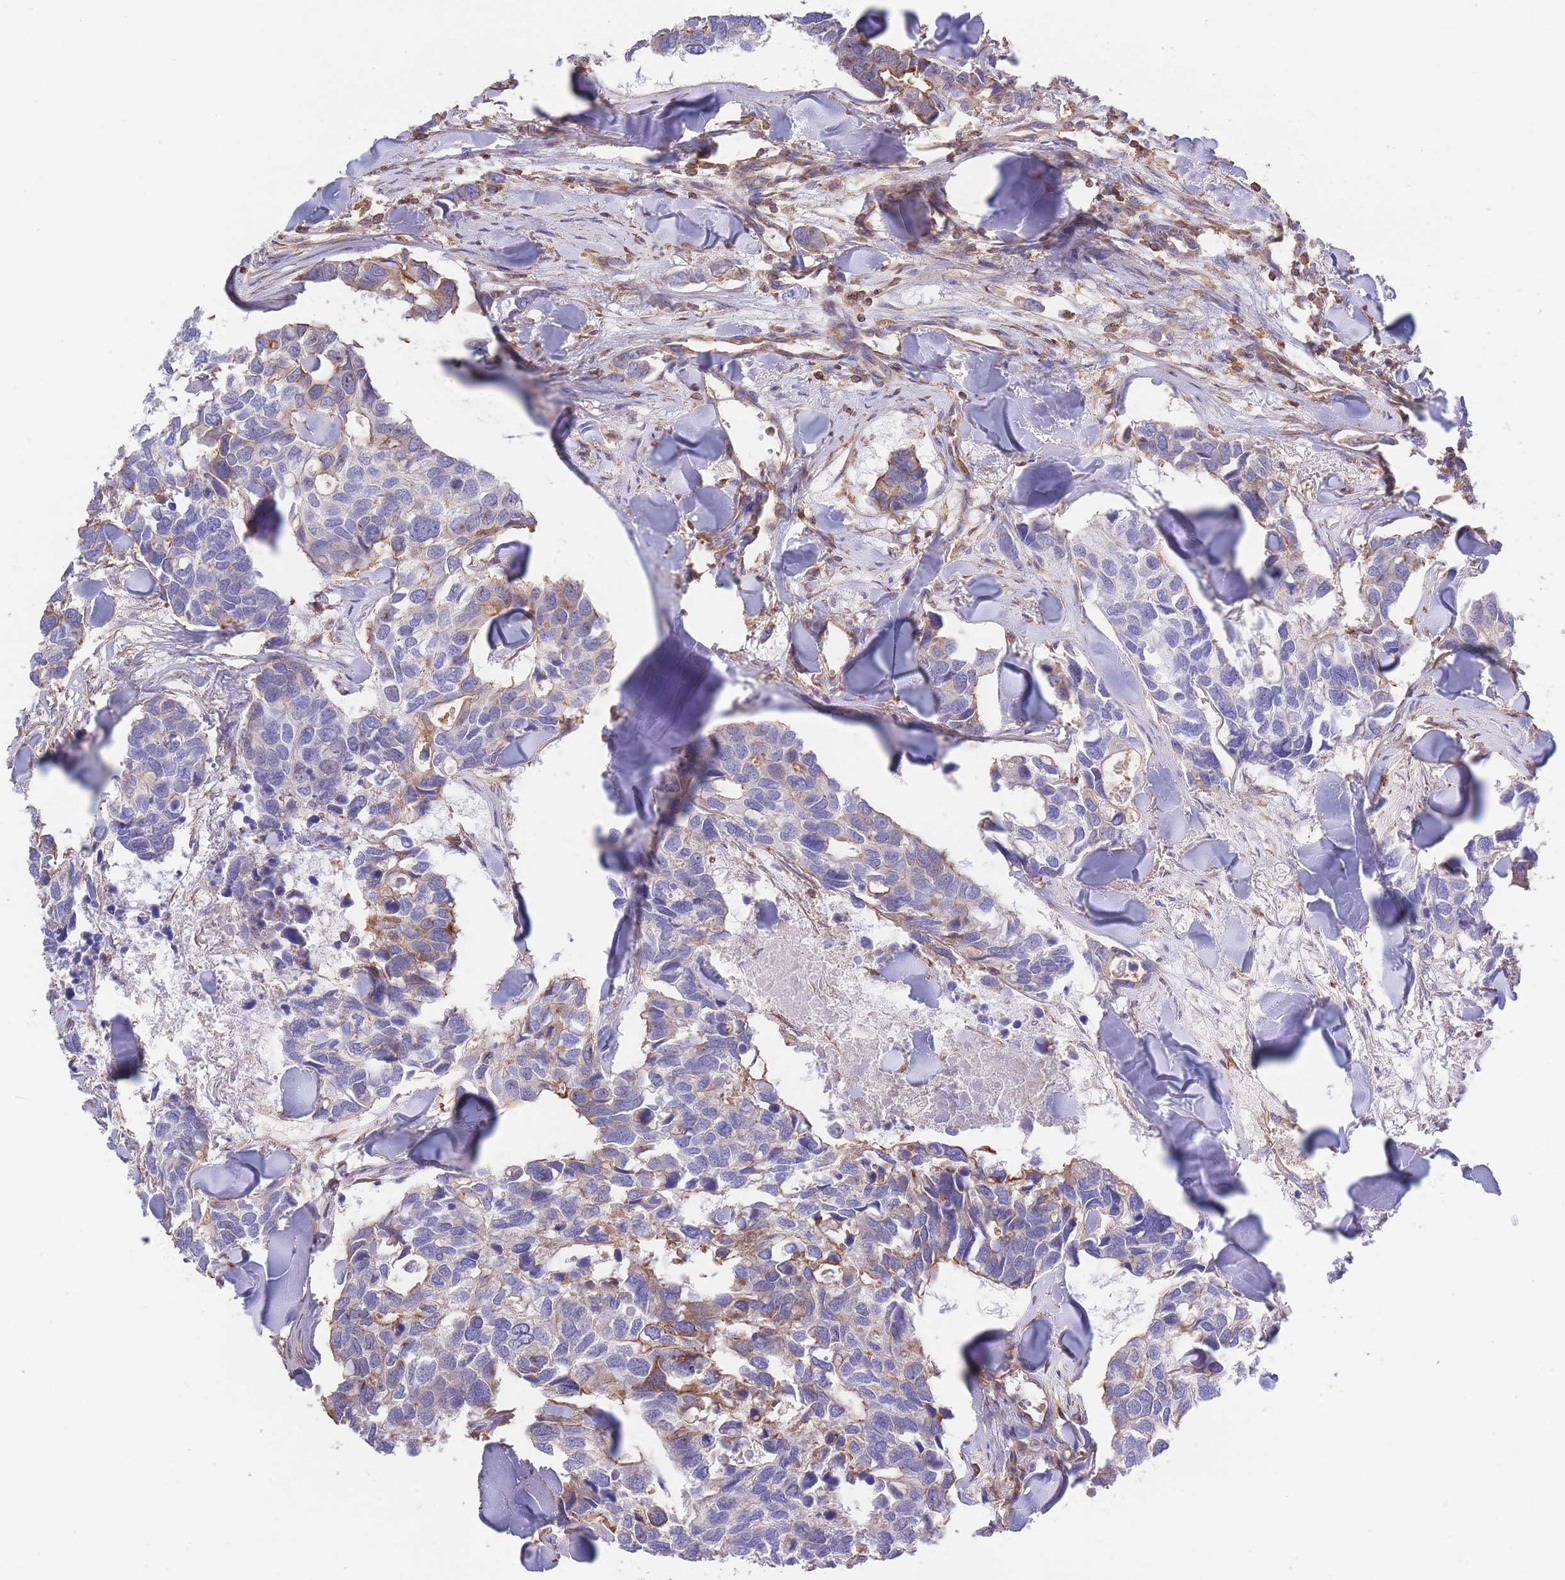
{"staining": {"intensity": "moderate", "quantity": "<25%", "location": "cytoplasmic/membranous"}, "tissue": "breast cancer", "cell_type": "Tumor cells", "image_type": "cancer", "snomed": [{"axis": "morphology", "description": "Duct carcinoma"}, {"axis": "topography", "description": "Breast"}], "caption": "Moderate cytoplasmic/membranous expression for a protein is identified in about <25% of tumor cells of breast cancer using immunohistochemistry.", "gene": "LRRN4CL", "patient": {"sex": "female", "age": 83}}